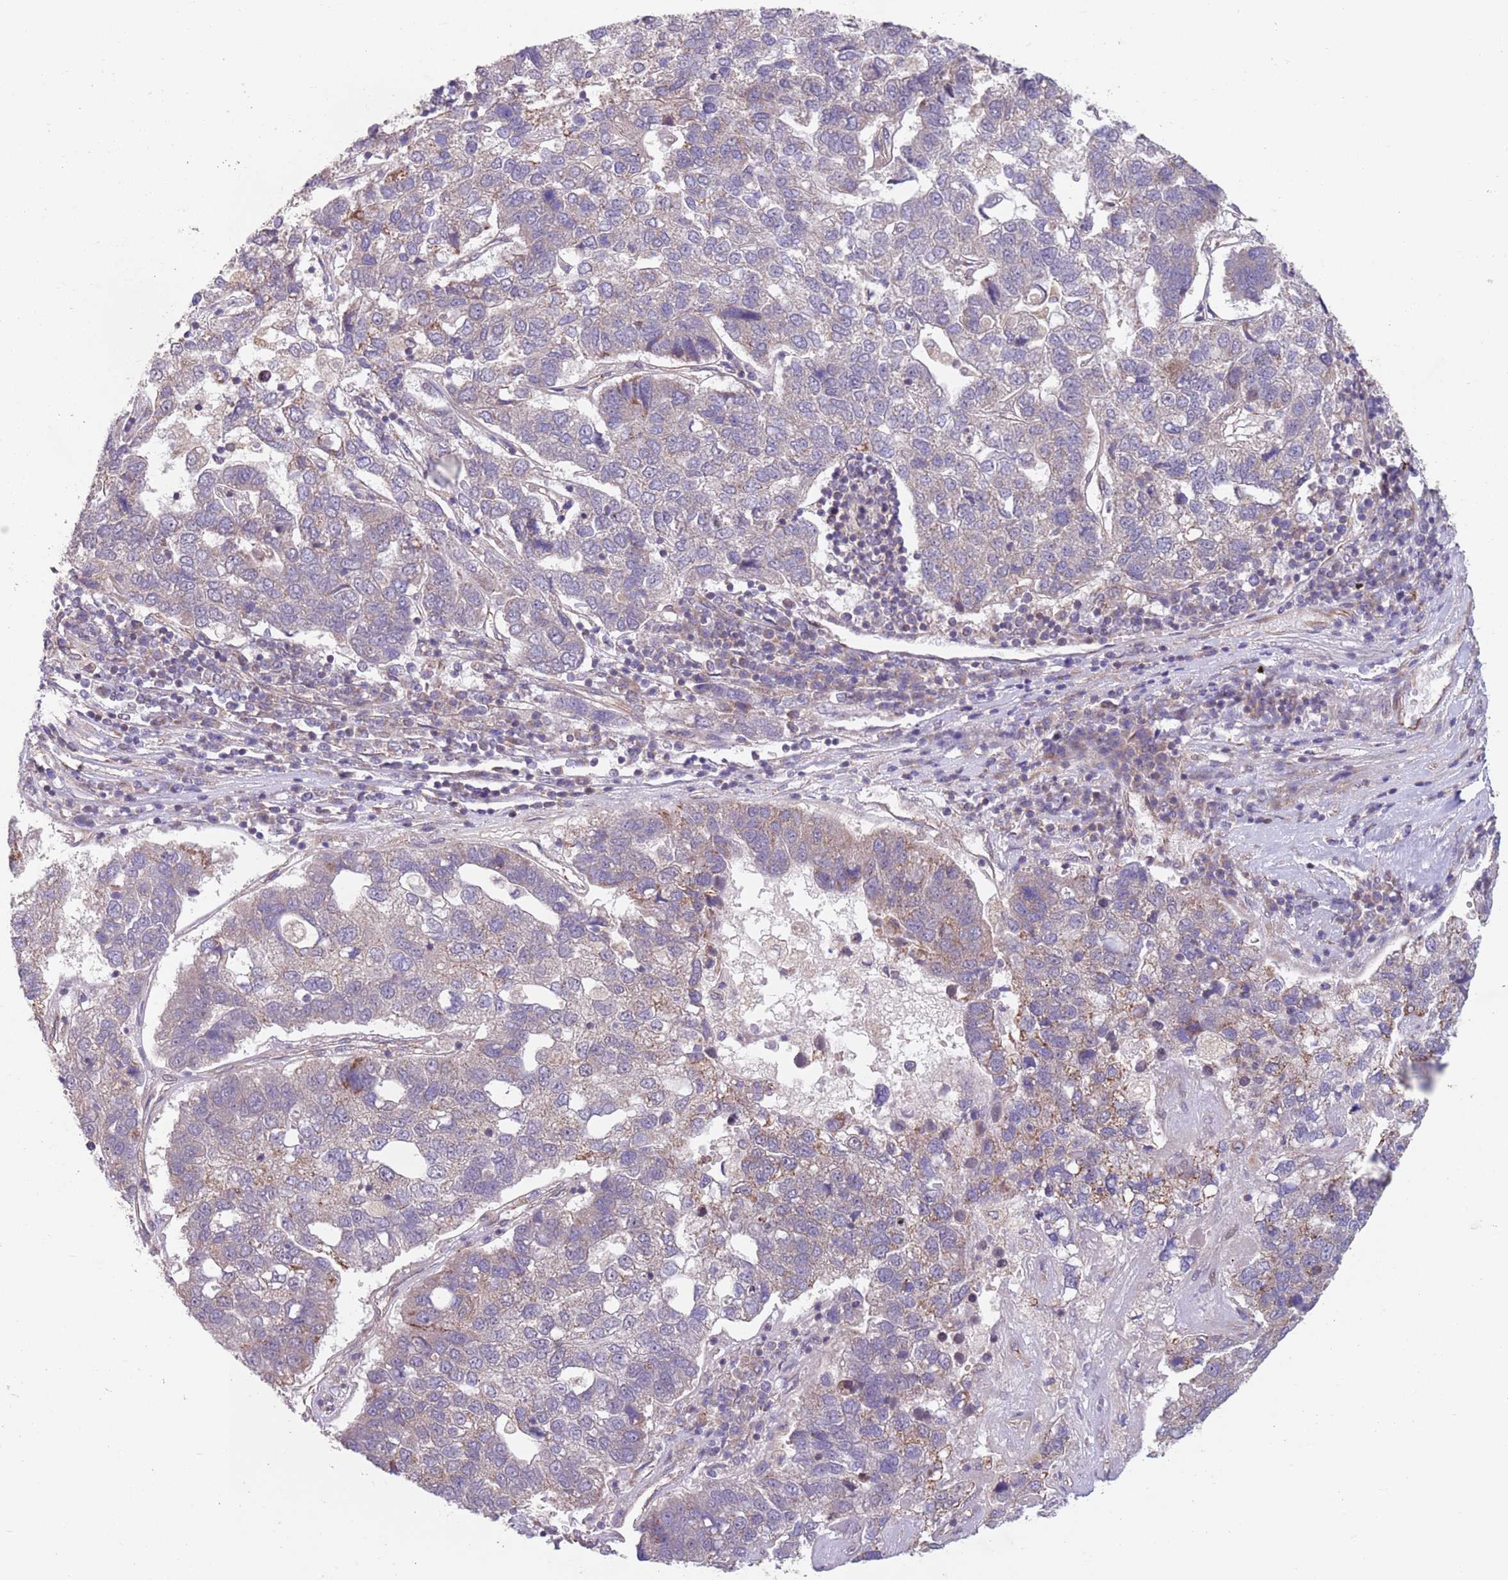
{"staining": {"intensity": "weak", "quantity": "<25%", "location": "cytoplasmic/membranous"}, "tissue": "pancreatic cancer", "cell_type": "Tumor cells", "image_type": "cancer", "snomed": [{"axis": "morphology", "description": "Adenocarcinoma, NOS"}, {"axis": "topography", "description": "Pancreas"}], "caption": "IHC histopathology image of pancreatic adenocarcinoma stained for a protein (brown), which shows no expression in tumor cells. Brightfield microscopy of immunohistochemistry stained with DAB (3,3'-diaminobenzidine) (brown) and hematoxylin (blue), captured at high magnification.", "gene": "CHD9", "patient": {"sex": "female", "age": 61}}